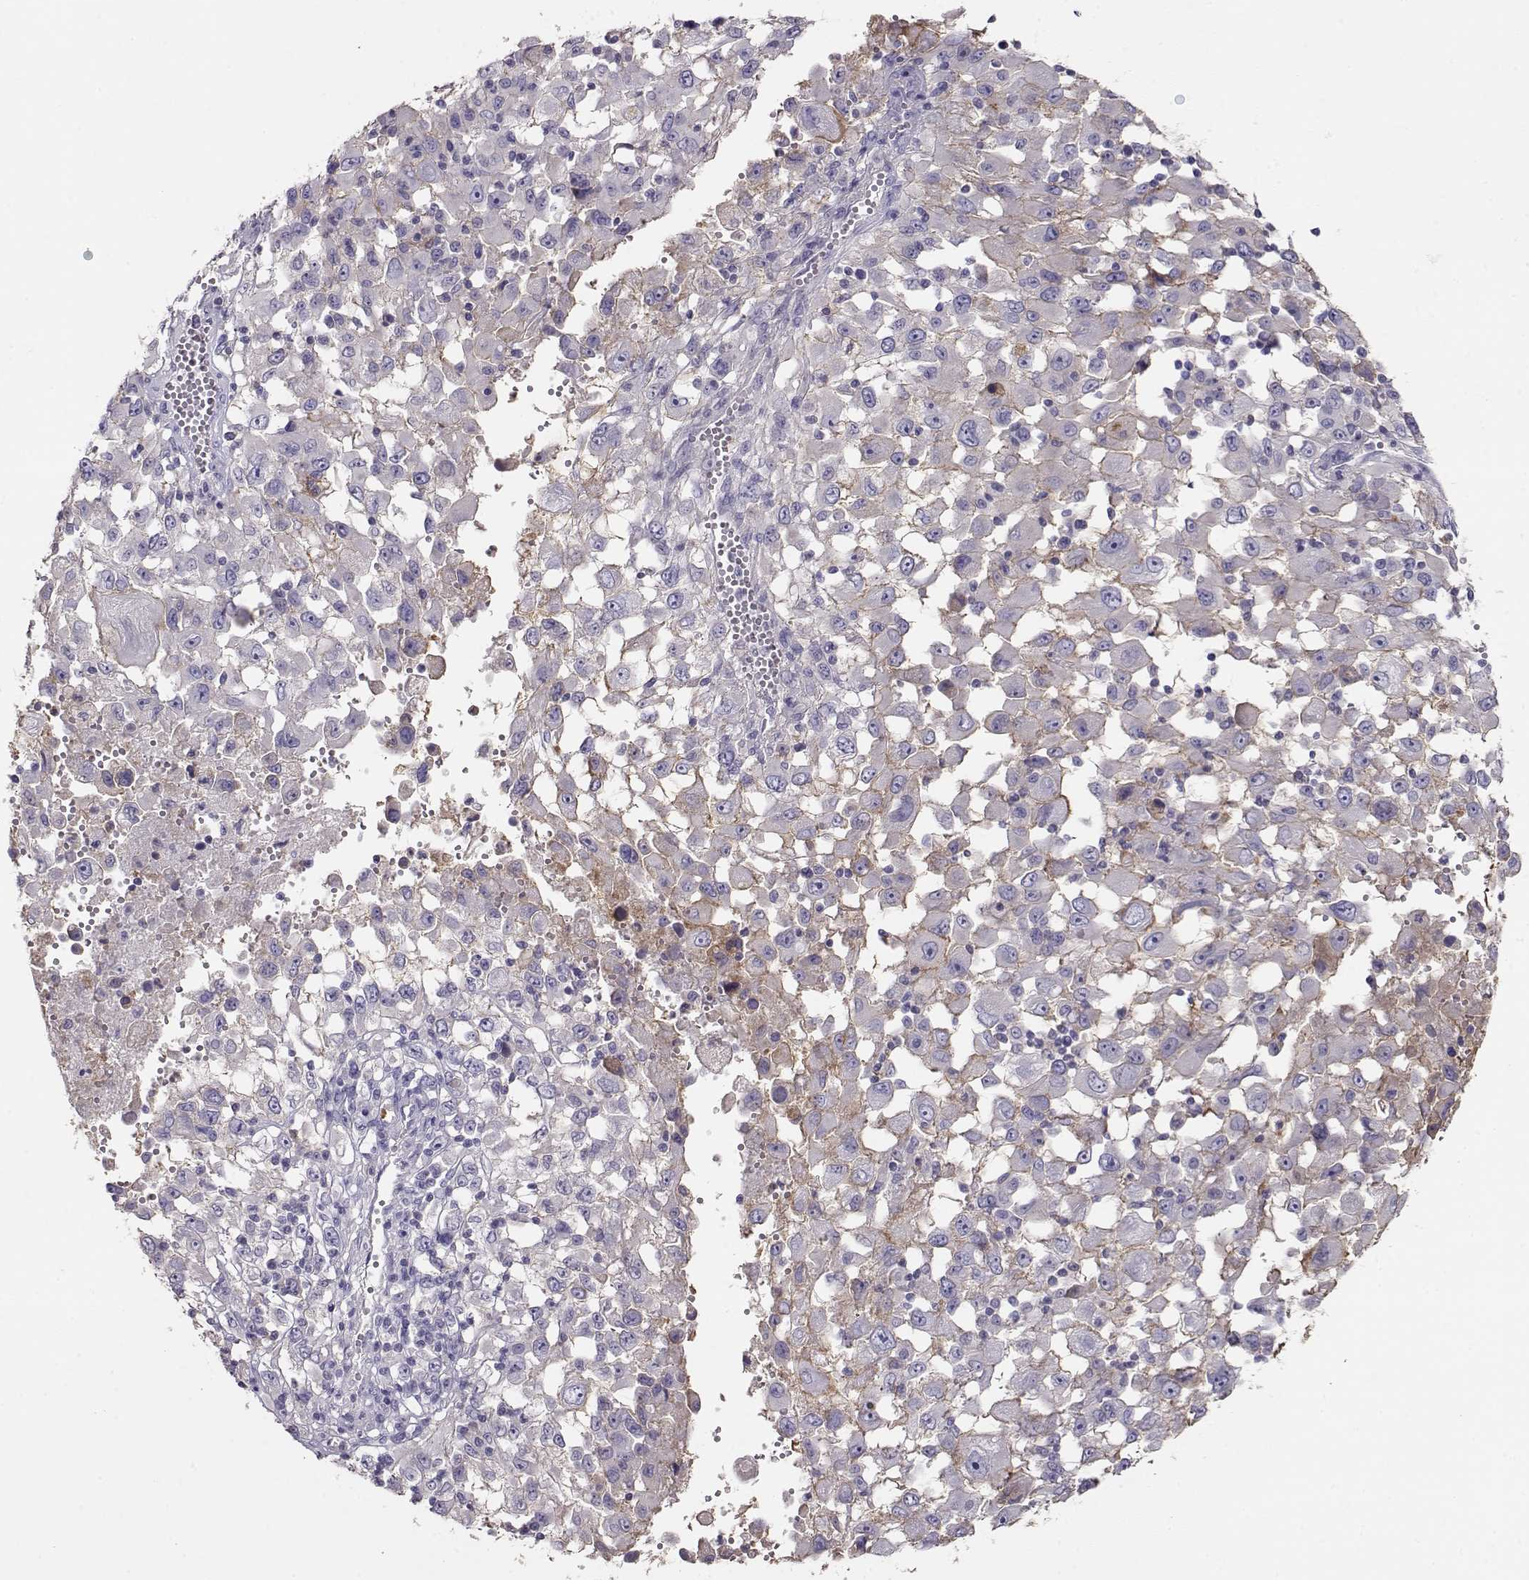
{"staining": {"intensity": "negative", "quantity": "none", "location": "none"}, "tissue": "melanoma", "cell_type": "Tumor cells", "image_type": "cancer", "snomed": [{"axis": "morphology", "description": "Malignant melanoma, Metastatic site"}, {"axis": "topography", "description": "Soft tissue"}], "caption": "Histopathology image shows no protein expression in tumor cells of melanoma tissue. (DAB immunohistochemistry visualized using brightfield microscopy, high magnification).", "gene": "NDRG4", "patient": {"sex": "male", "age": 50}}